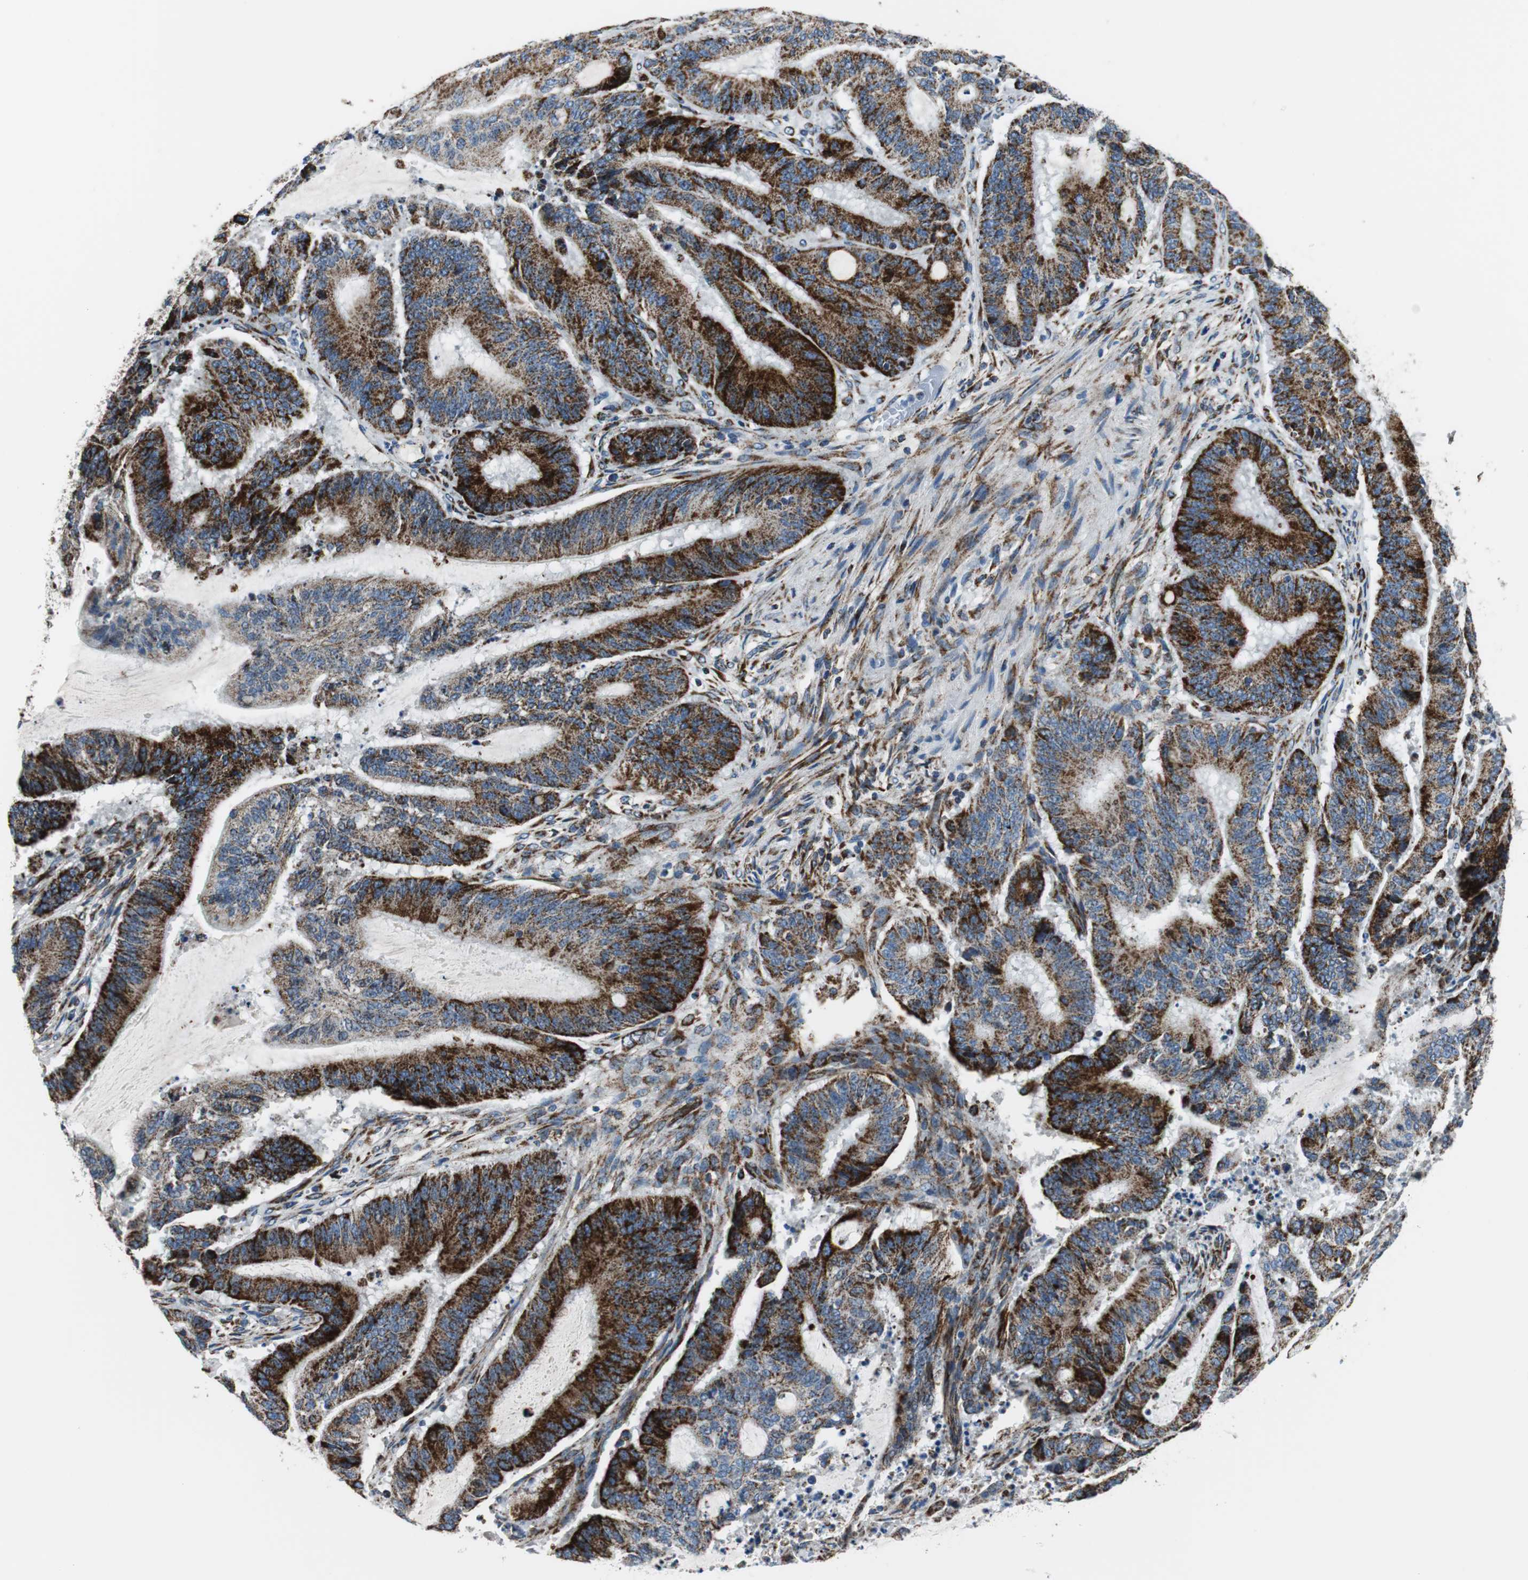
{"staining": {"intensity": "strong", "quantity": ">75%", "location": "cytoplasmic/membranous"}, "tissue": "liver cancer", "cell_type": "Tumor cells", "image_type": "cancer", "snomed": [{"axis": "morphology", "description": "Cholangiocarcinoma"}, {"axis": "topography", "description": "Liver"}], "caption": "This is an image of IHC staining of liver cancer, which shows strong staining in the cytoplasmic/membranous of tumor cells.", "gene": "C1QTNF7", "patient": {"sex": "female", "age": 73}}